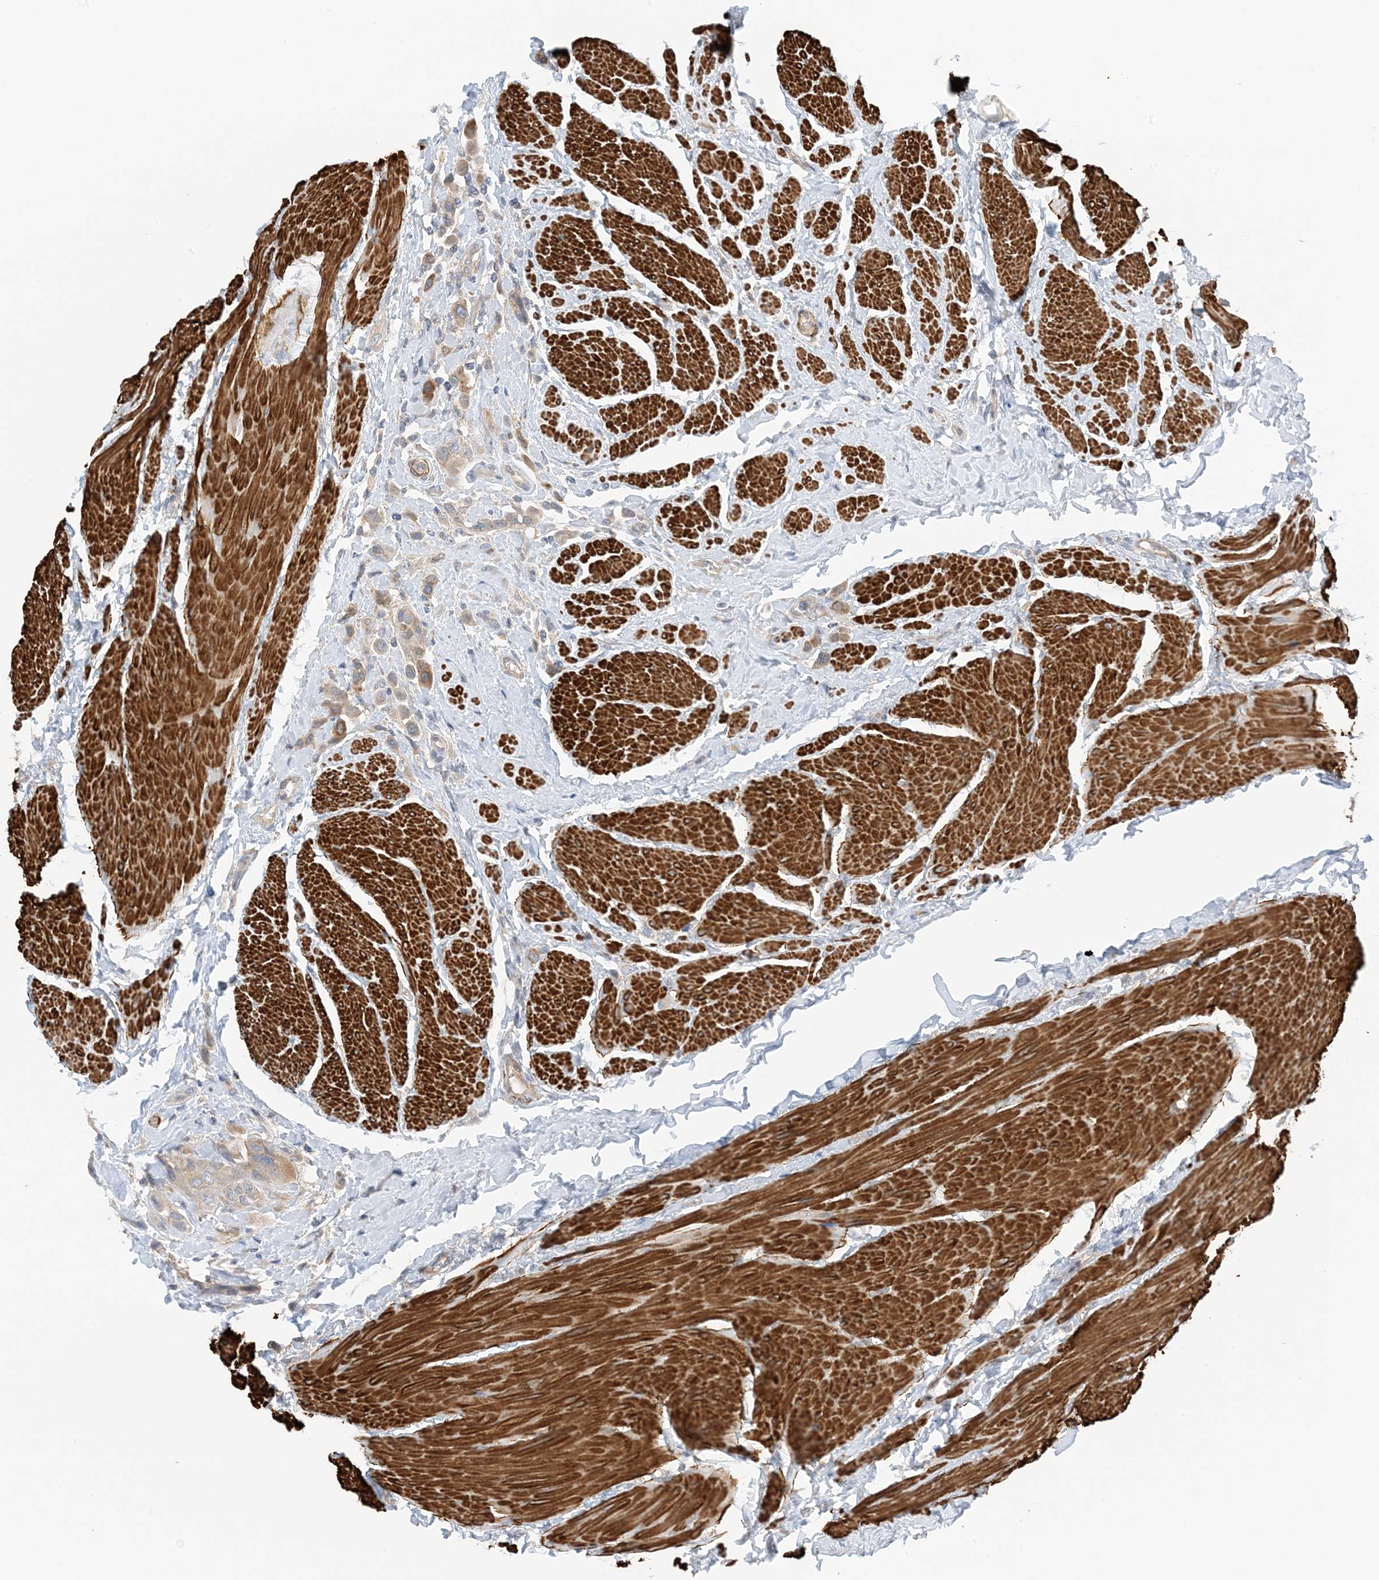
{"staining": {"intensity": "moderate", "quantity": "<25%", "location": "cytoplasmic/membranous"}, "tissue": "urothelial cancer", "cell_type": "Tumor cells", "image_type": "cancer", "snomed": [{"axis": "morphology", "description": "Urothelial carcinoma, High grade"}, {"axis": "topography", "description": "Urinary bladder"}], "caption": "Immunohistochemical staining of high-grade urothelial carcinoma shows moderate cytoplasmic/membranous protein expression in approximately <25% of tumor cells. (DAB = brown stain, brightfield microscopy at high magnification).", "gene": "KIFBP", "patient": {"sex": "male", "age": 50}}